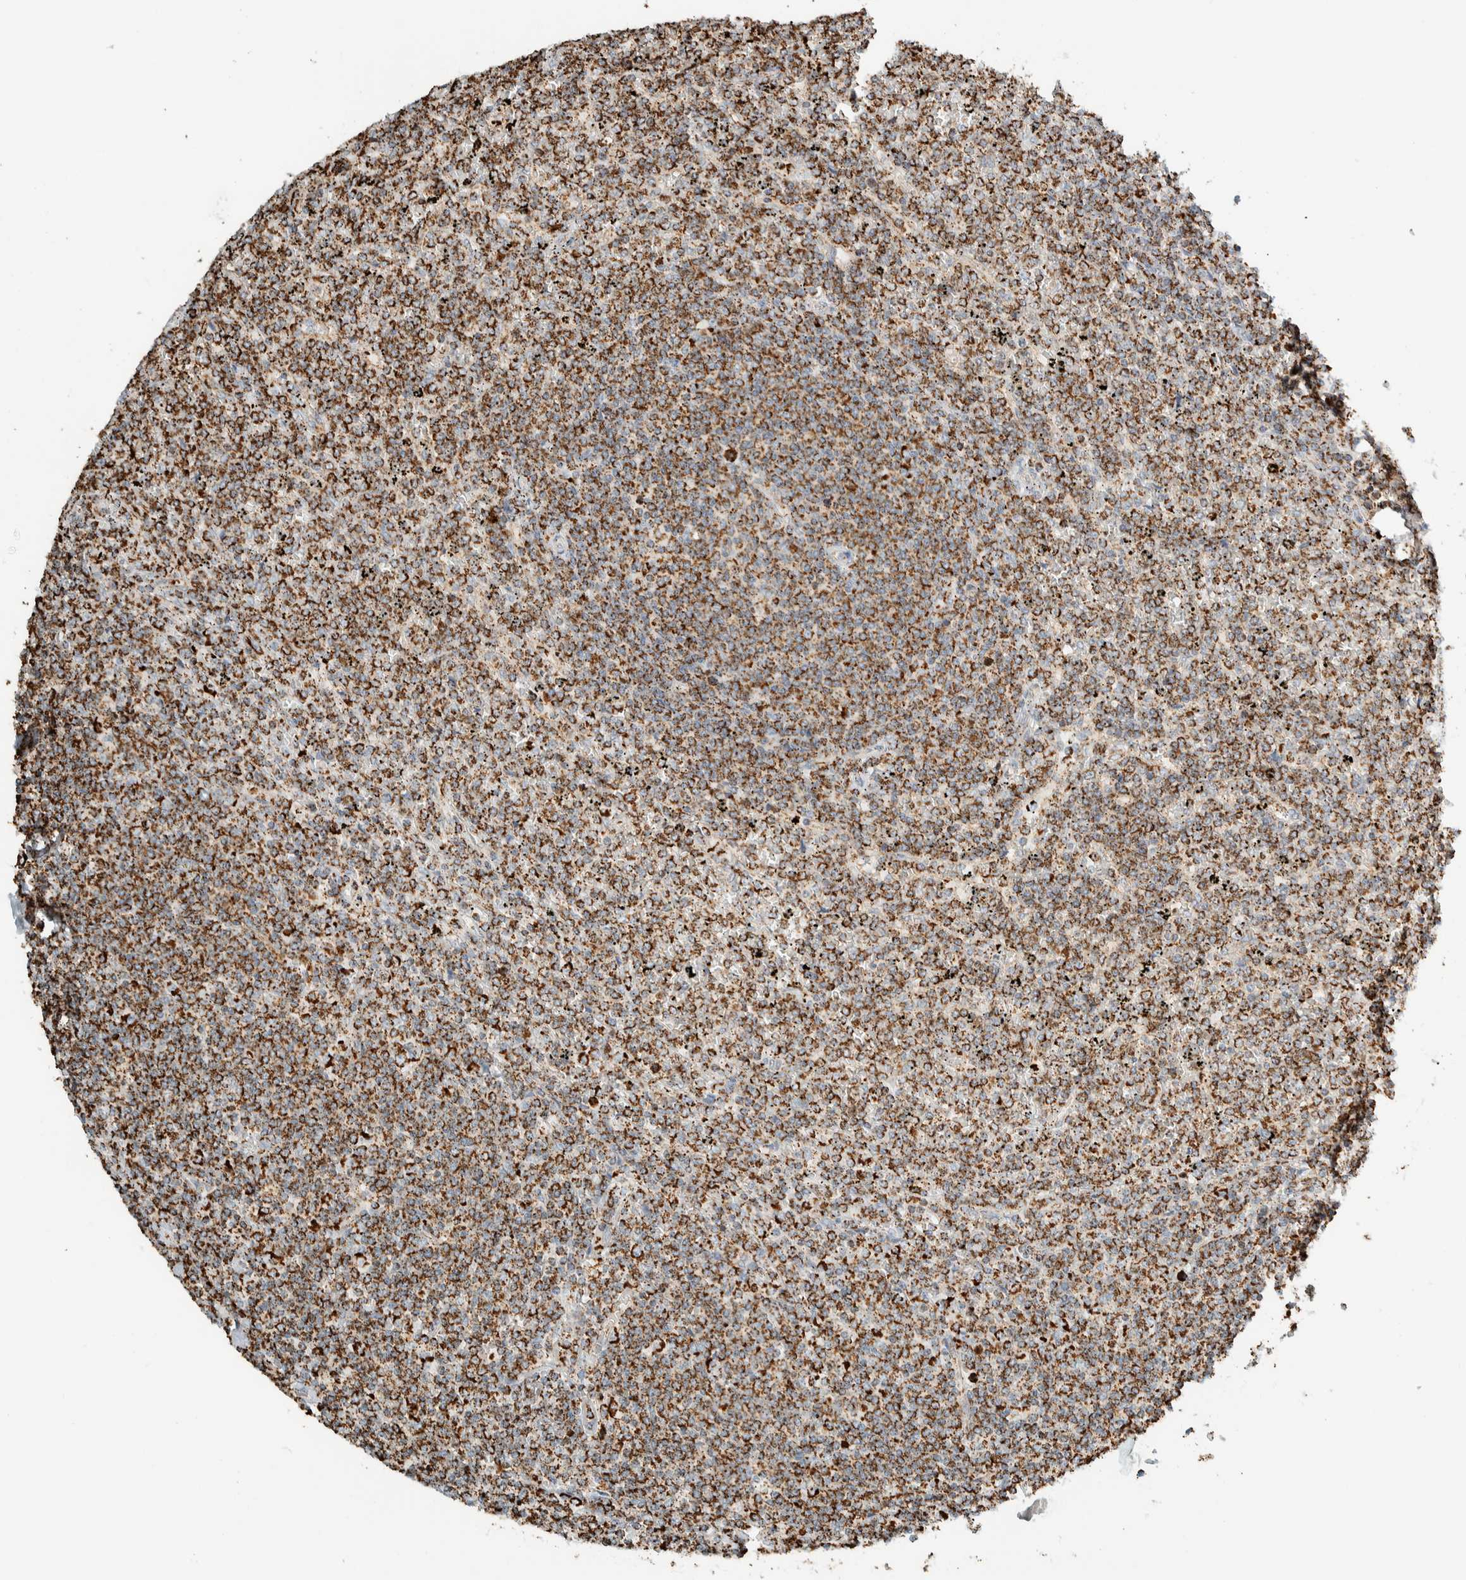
{"staining": {"intensity": "moderate", "quantity": ">75%", "location": "cytoplasmic/membranous"}, "tissue": "lymphoma", "cell_type": "Tumor cells", "image_type": "cancer", "snomed": [{"axis": "morphology", "description": "Malignant lymphoma, non-Hodgkin's type, Low grade"}, {"axis": "topography", "description": "Spleen"}], "caption": "Immunohistochemistry (IHC) histopathology image of neoplastic tissue: human lymphoma stained using immunohistochemistry (IHC) reveals medium levels of moderate protein expression localized specifically in the cytoplasmic/membranous of tumor cells, appearing as a cytoplasmic/membranous brown color.", "gene": "ZNF454", "patient": {"sex": "female", "age": 19}}